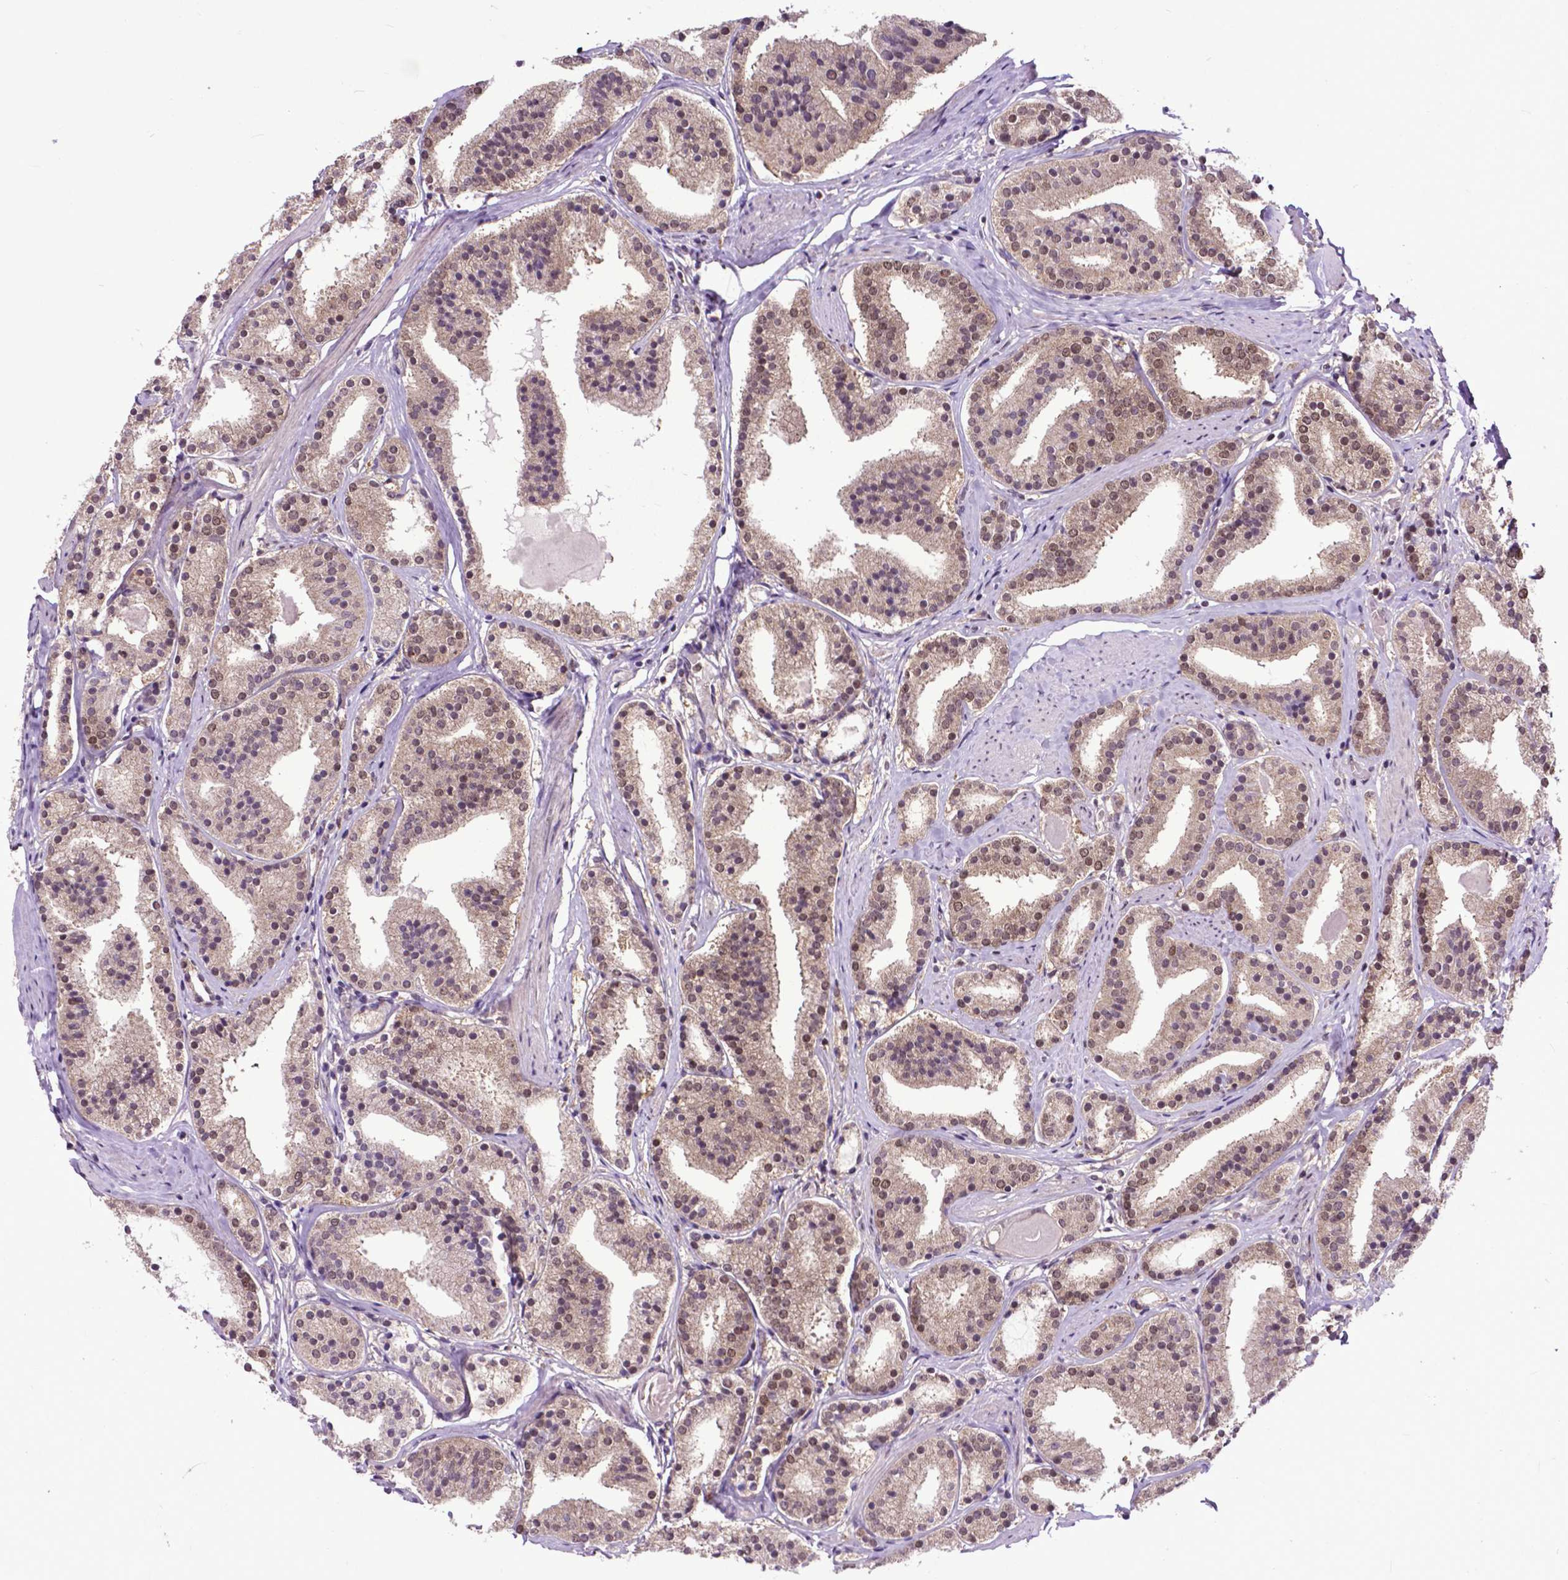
{"staining": {"intensity": "weak", "quantity": ">75%", "location": "nuclear"}, "tissue": "prostate cancer", "cell_type": "Tumor cells", "image_type": "cancer", "snomed": [{"axis": "morphology", "description": "Adenocarcinoma, High grade"}, {"axis": "topography", "description": "Prostate"}], "caption": "A photomicrograph of human prostate cancer stained for a protein exhibits weak nuclear brown staining in tumor cells.", "gene": "FAF1", "patient": {"sex": "male", "age": 63}}